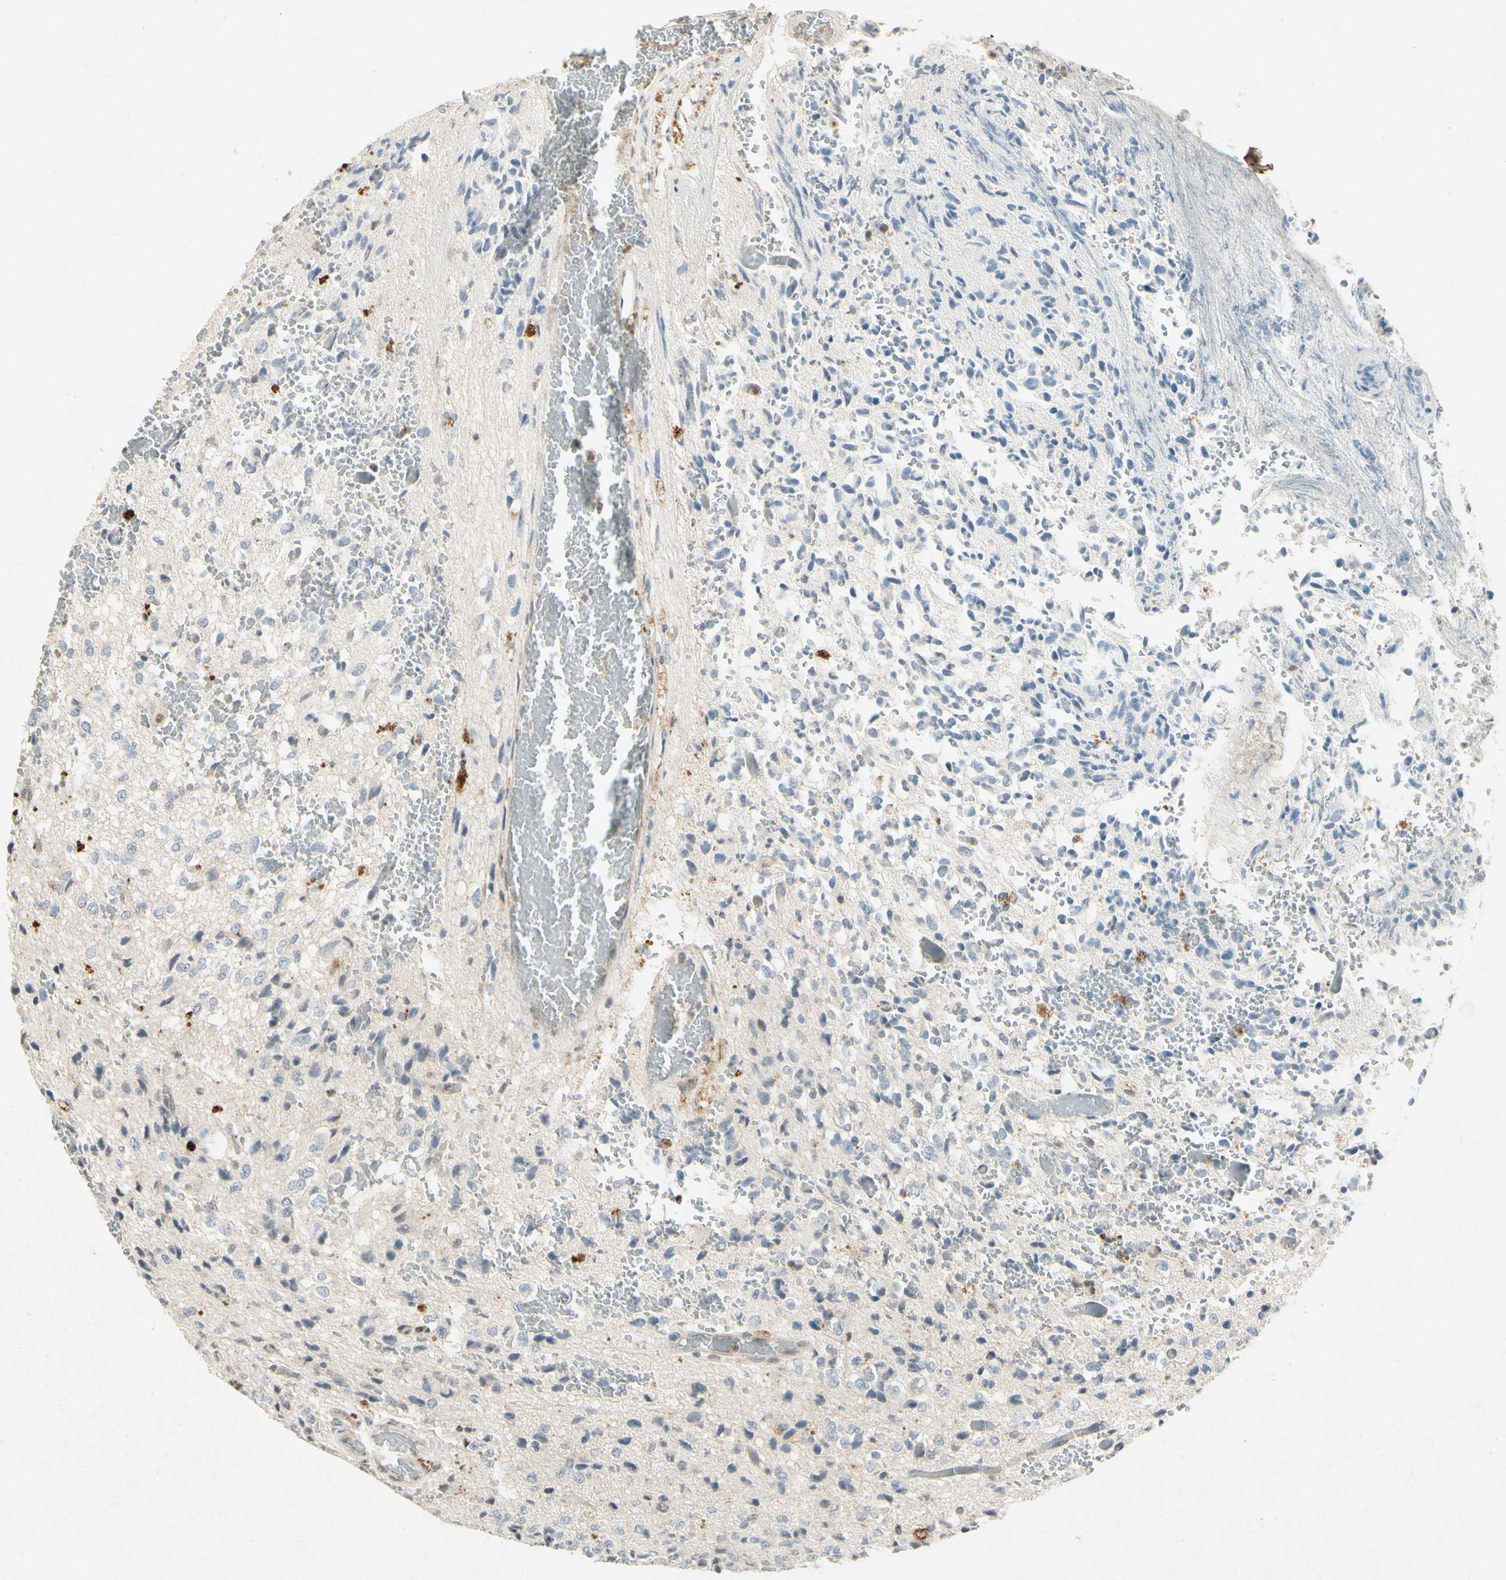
{"staining": {"intensity": "negative", "quantity": "none", "location": "none"}, "tissue": "glioma", "cell_type": "Tumor cells", "image_type": "cancer", "snomed": [{"axis": "morphology", "description": "Glioma, malignant, High grade"}, {"axis": "topography", "description": "pancreas cauda"}], "caption": "There is no significant positivity in tumor cells of glioma.", "gene": "HSPA1B", "patient": {"sex": "male", "age": 60}}